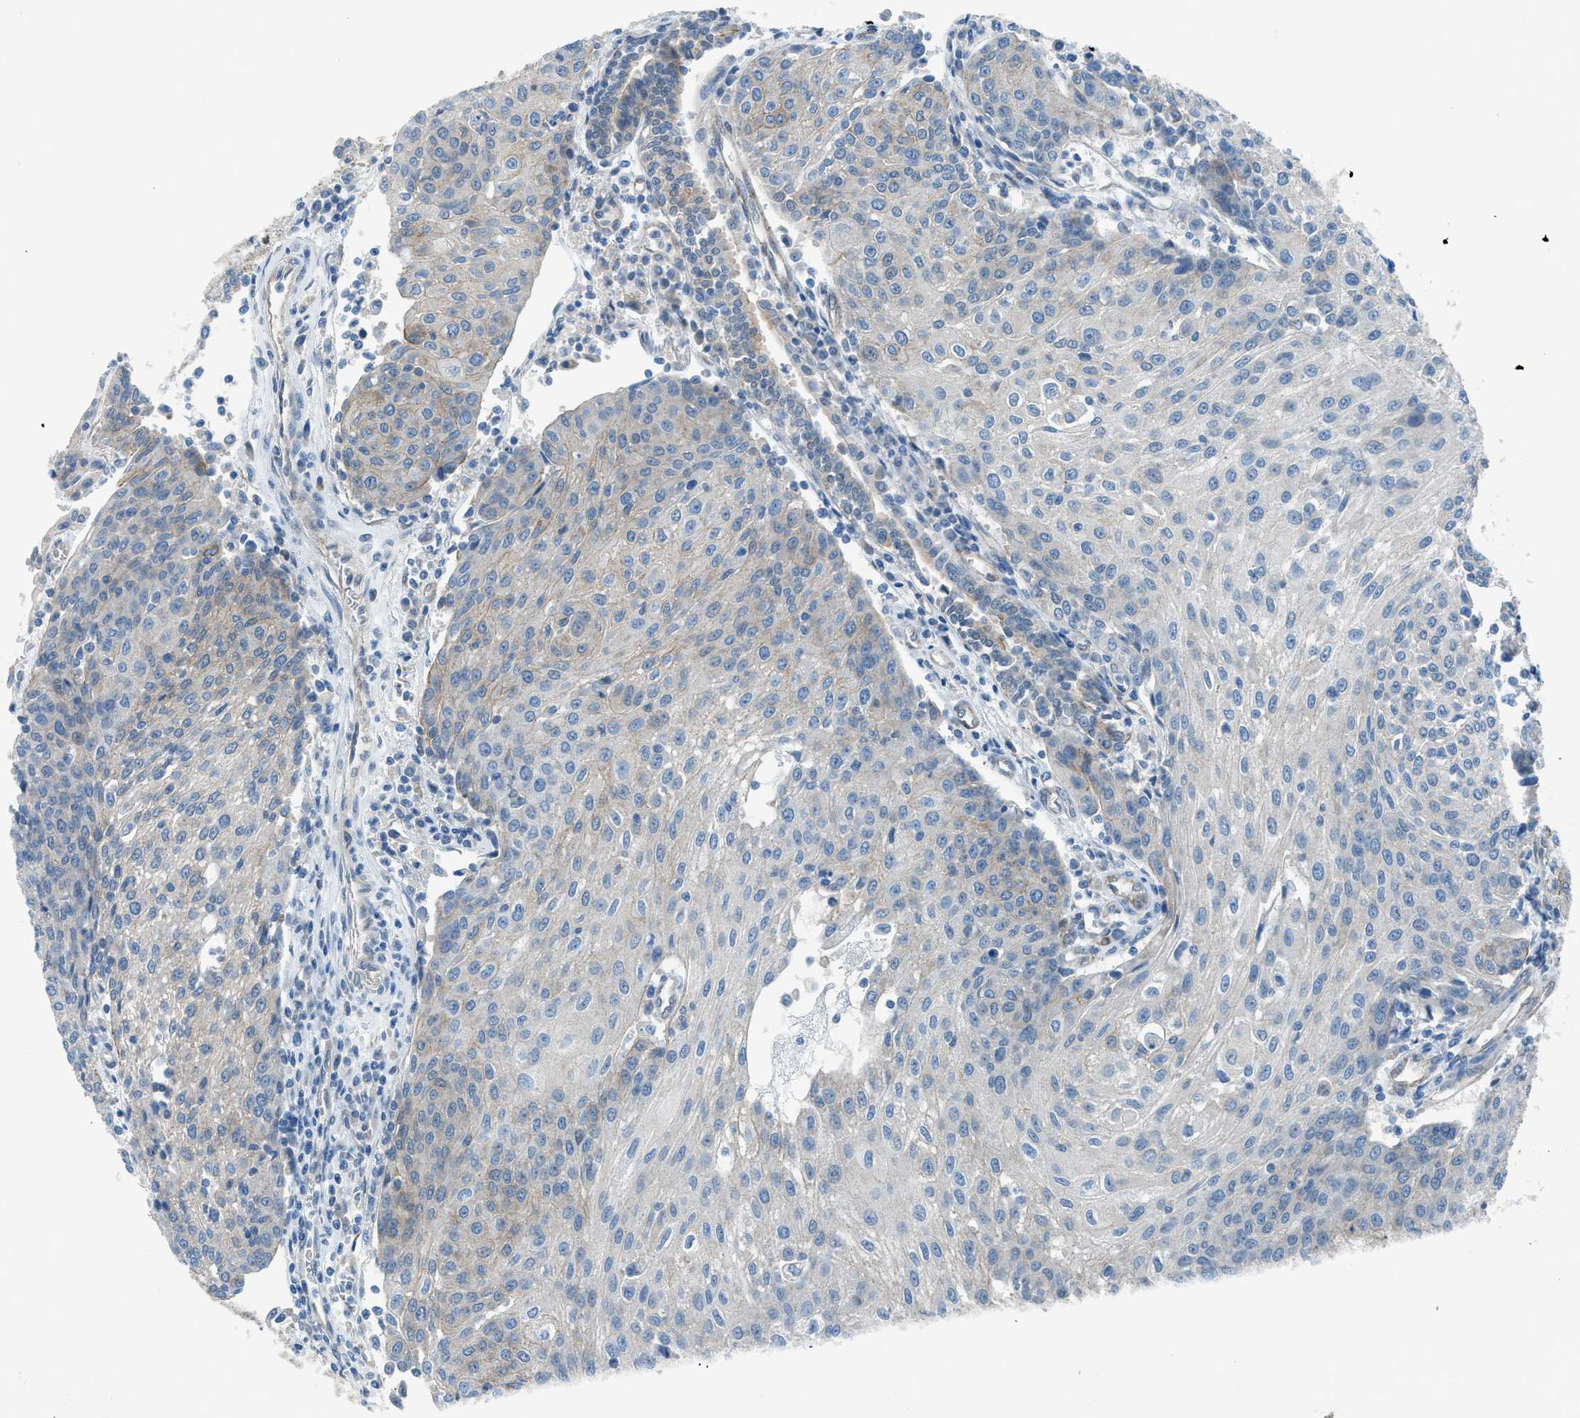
{"staining": {"intensity": "weak", "quantity": "<25%", "location": "cytoplasmic/membranous"}, "tissue": "urothelial cancer", "cell_type": "Tumor cells", "image_type": "cancer", "snomed": [{"axis": "morphology", "description": "Urothelial carcinoma, High grade"}, {"axis": "topography", "description": "Urinary bladder"}], "caption": "Immunohistochemical staining of human urothelial cancer exhibits no significant staining in tumor cells.", "gene": "PRKN", "patient": {"sex": "female", "age": 85}}